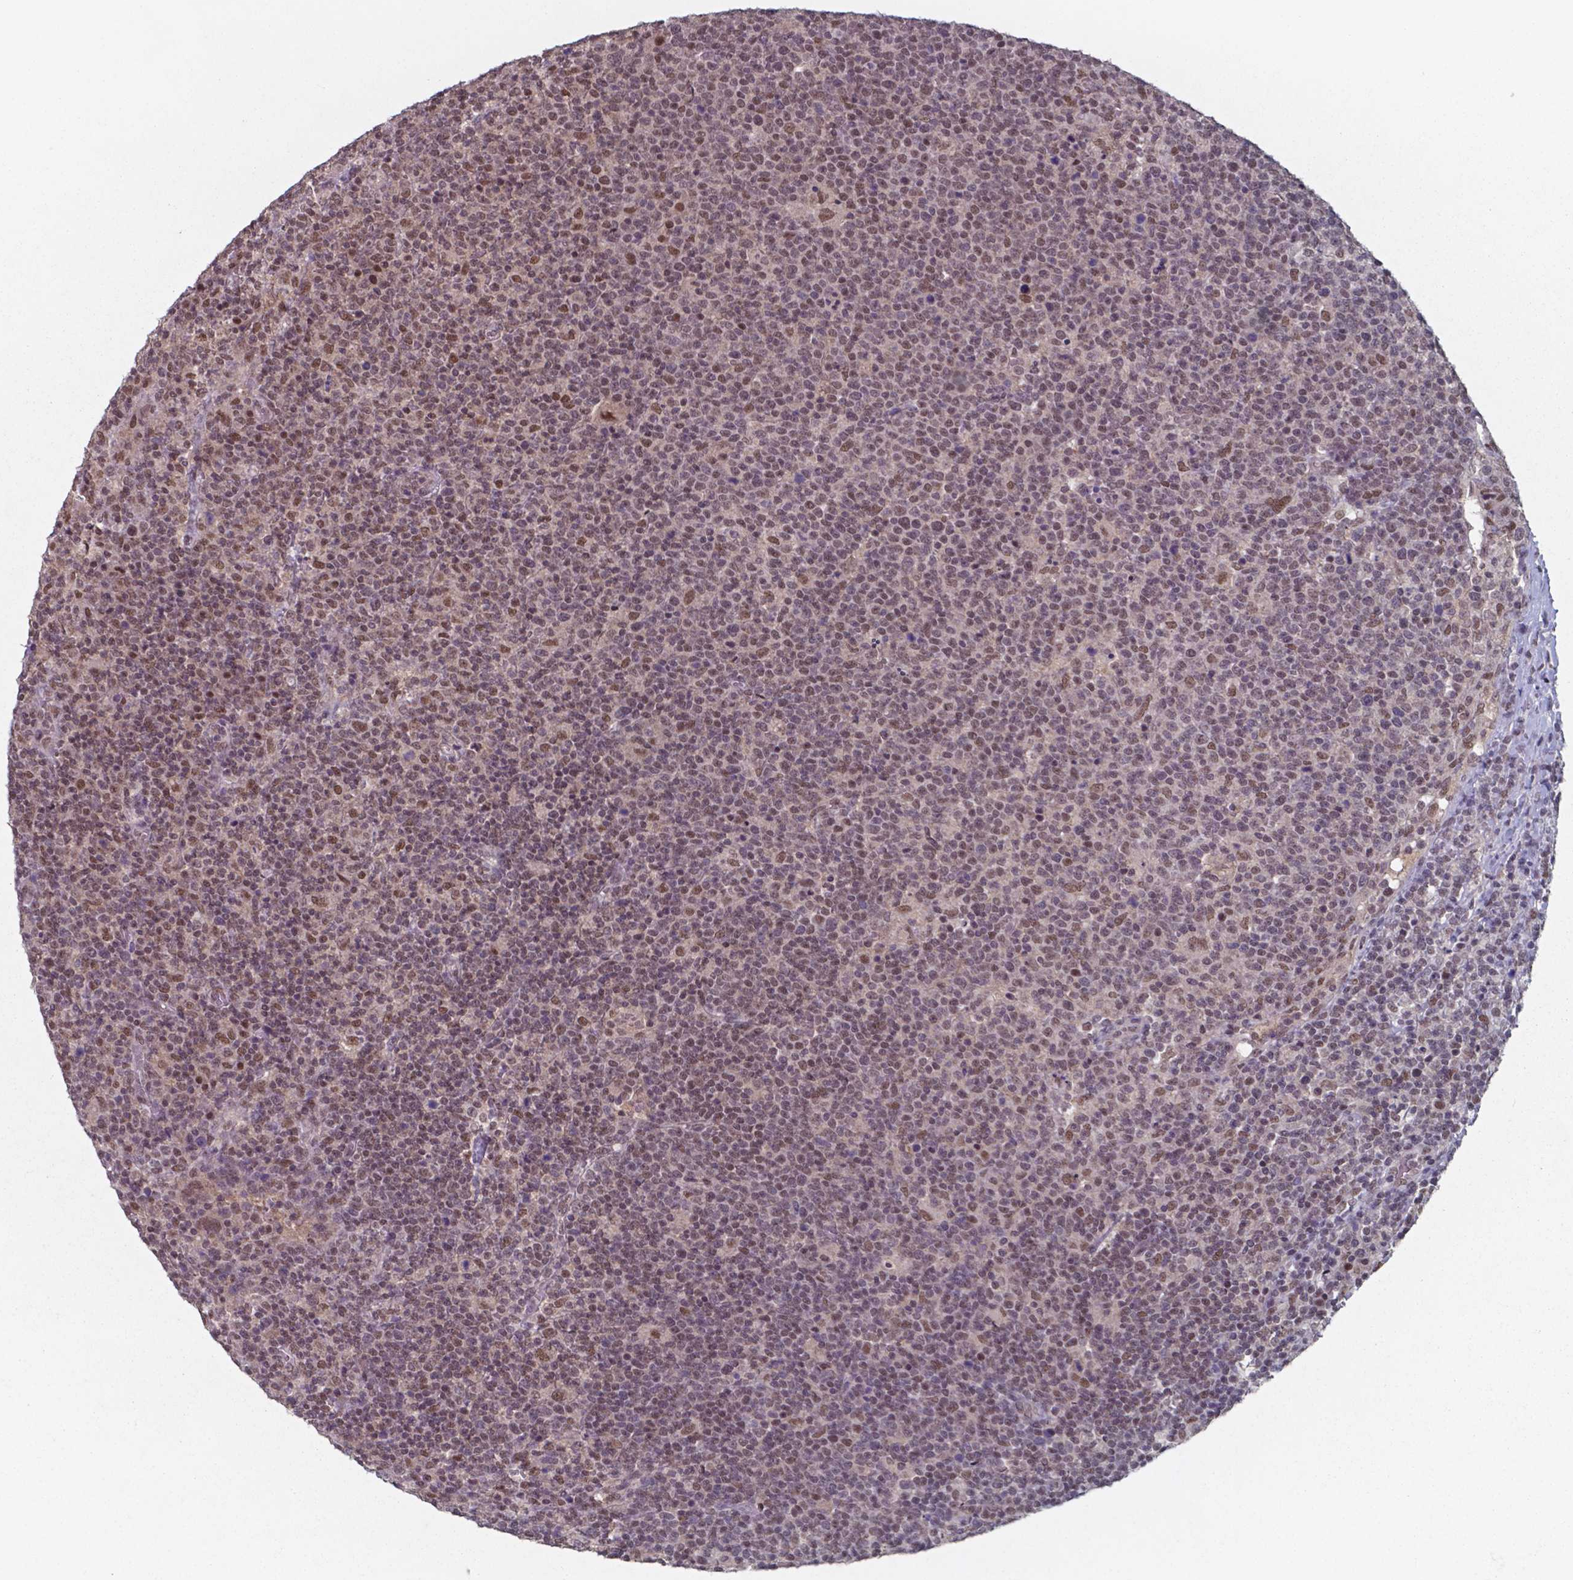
{"staining": {"intensity": "moderate", "quantity": "25%-75%", "location": "nuclear"}, "tissue": "lymphoma", "cell_type": "Tumor cells", "image_type": "cancer", "snomed": [{"axis": "morphology", "description": "Malignant lymphoma, non-Hodgkin's type, High grade"}, {"axis": "topography", "description": "Lymph node"}], "caption": "High-power microscopy captured an IHC photomicrograph of lymphoma, revealing moderate nuclear positivity in about 25%-75% of tumor cells. The staining was performed using DAB (3,3'-diaminobenzidine) to visualize the protein expression in brown, while the nuclei were stained in blue with hematoxylin (Magnification: 20x).", "gene": "UBA1", "patient": {"sex": "male", "age": 61}}